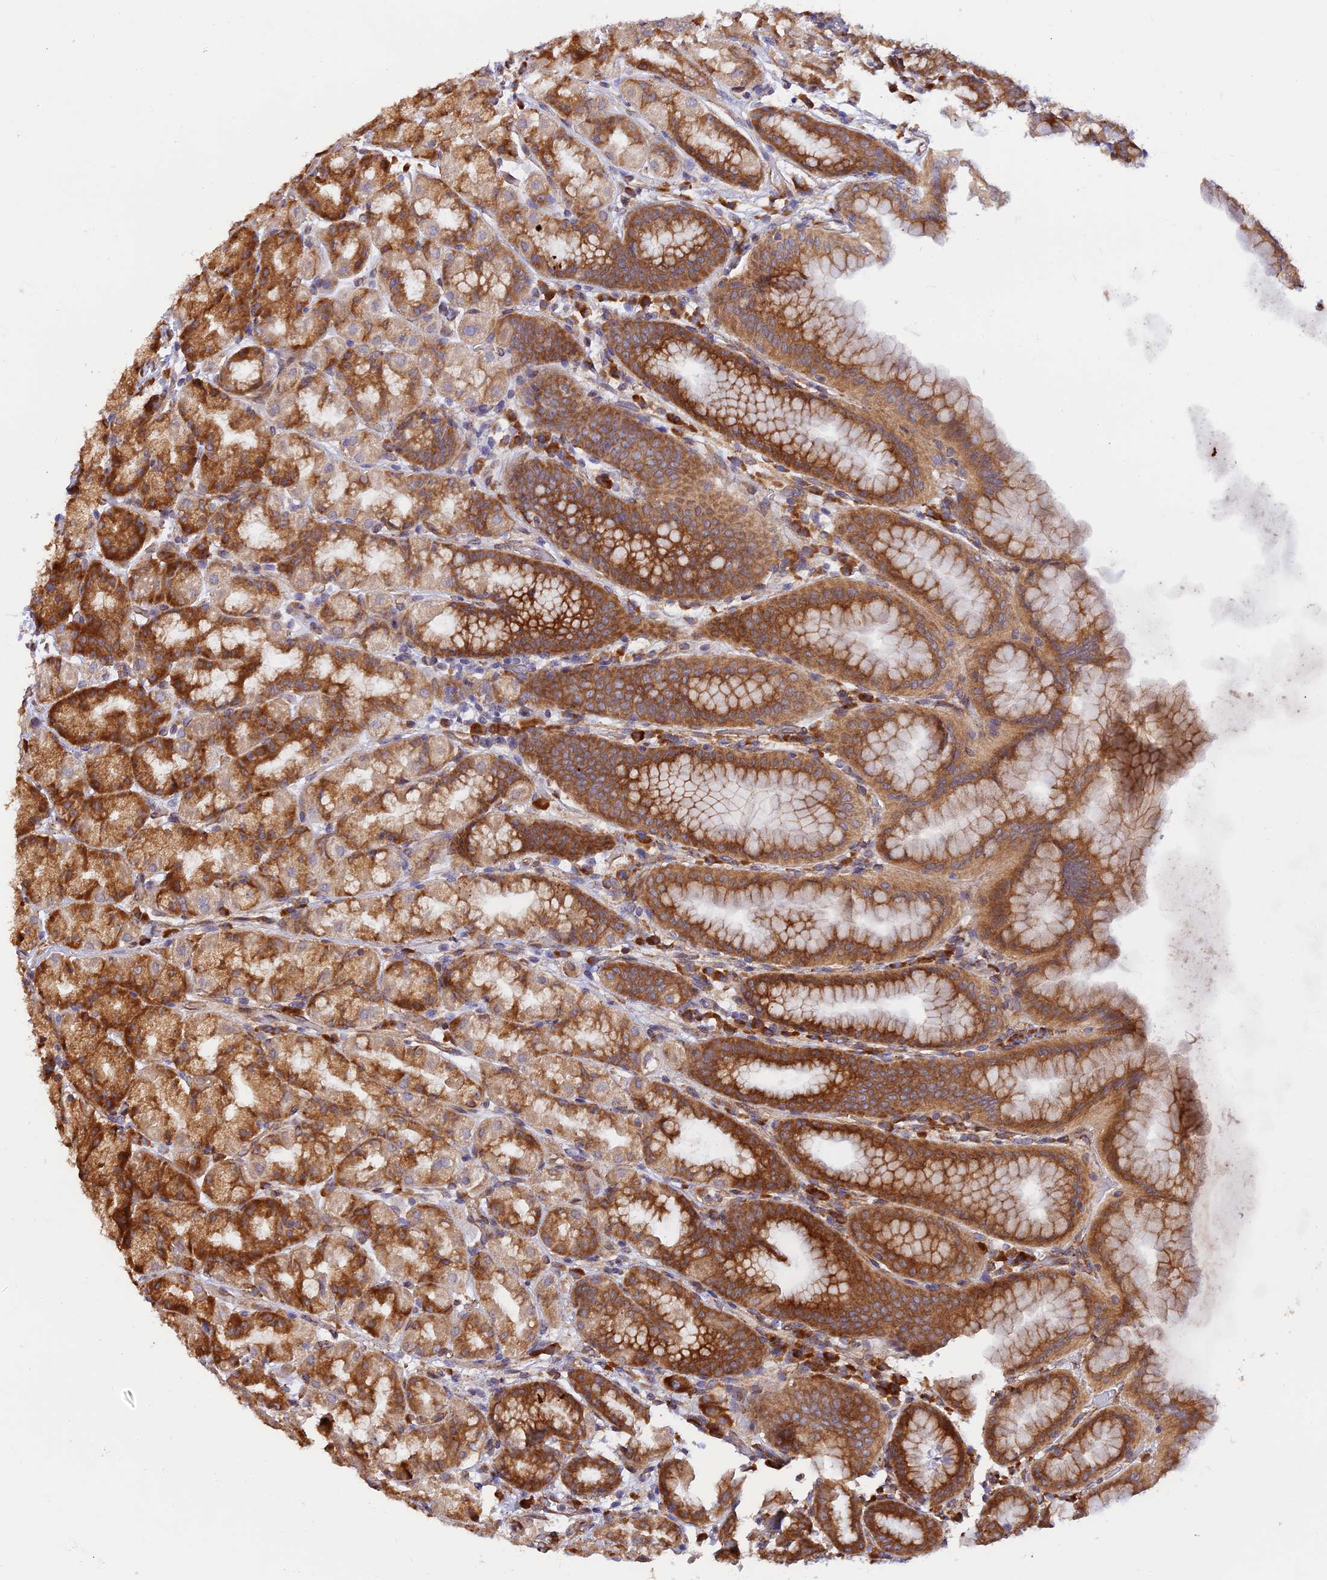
{"staining": {"intensity": "strong", "quantity": "25%-75%", "location": "cytoplasmic/membranous"}, "tissue": "stomach", "cell_type": "Glandular cells", "image_type": "normal", "snomed": [{"axis": "morphology", "description": "Normal tissue, NOS"}, {"axis": "topography", "description": "Stomach, upper"}], "caption": "Glandular cells show high levels of strong cytoplasmic/membranous expression in about 25%-75% of cells in normal human stomach.", "gene": "RPL5", "patient": {"sex": "male", "age": 68}}